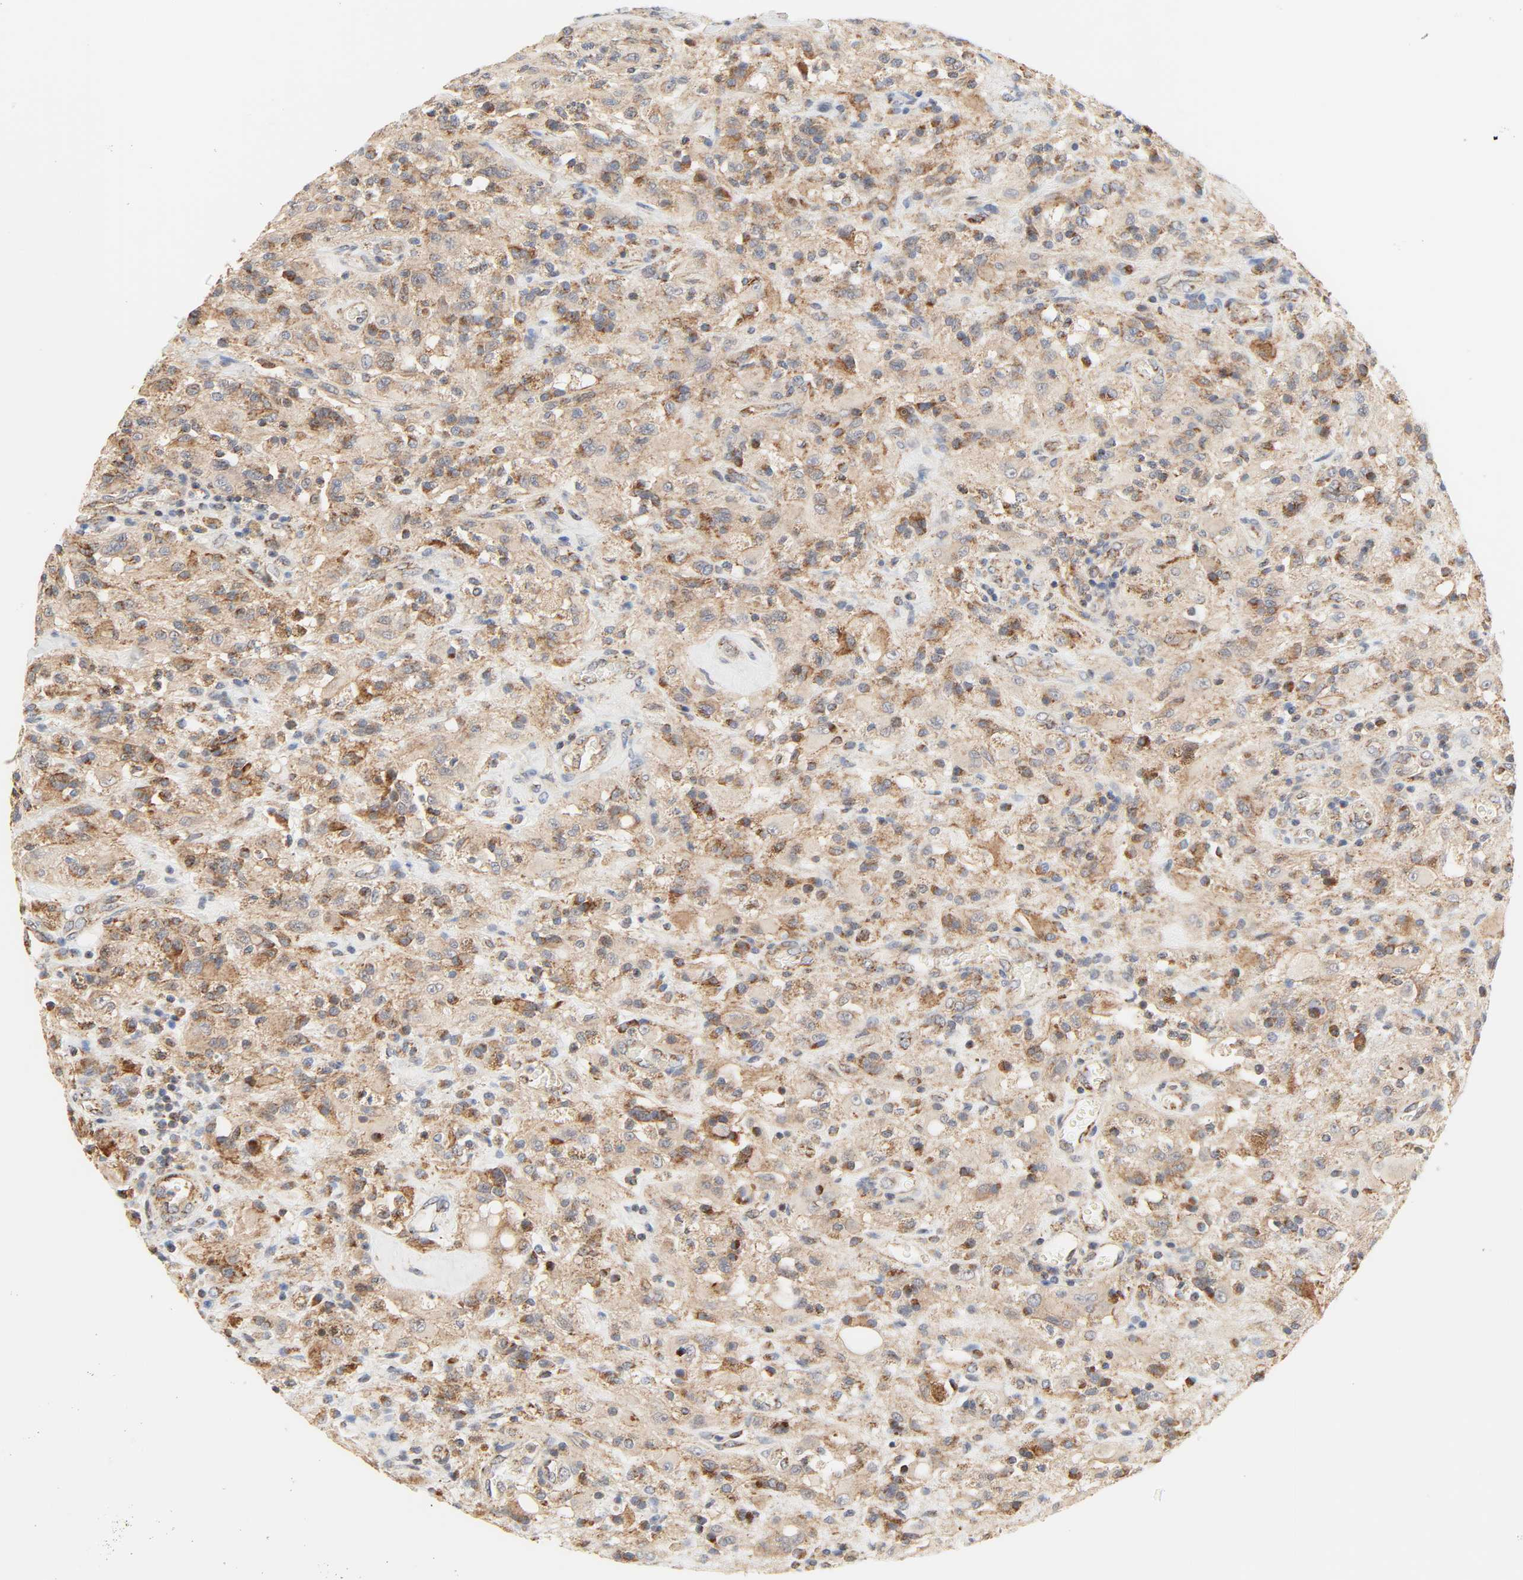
{"staining": {"intensity": "moderate", "quantity": ">75%", "location": "cytoplasmic/membranous"}, "tissue": "glioma", "cell_type": "Tumor cells", "image_type": "cancer", "snomed": [{"axis": "morphology", "description": "Normal tissue, NOS"}, {"axis": "morphology", "description": "Glioma, malignant, High grade"}, {"axis": "topography", "description": "Cerebral cortex"}], "caption": "Protein positivity by IHC shows moderate cytoplasmic/membranous staining in about >75% of tumor cells in glioma.", "gene": "ZMAT5", "patient": {"sex": "male", "age": 56}}